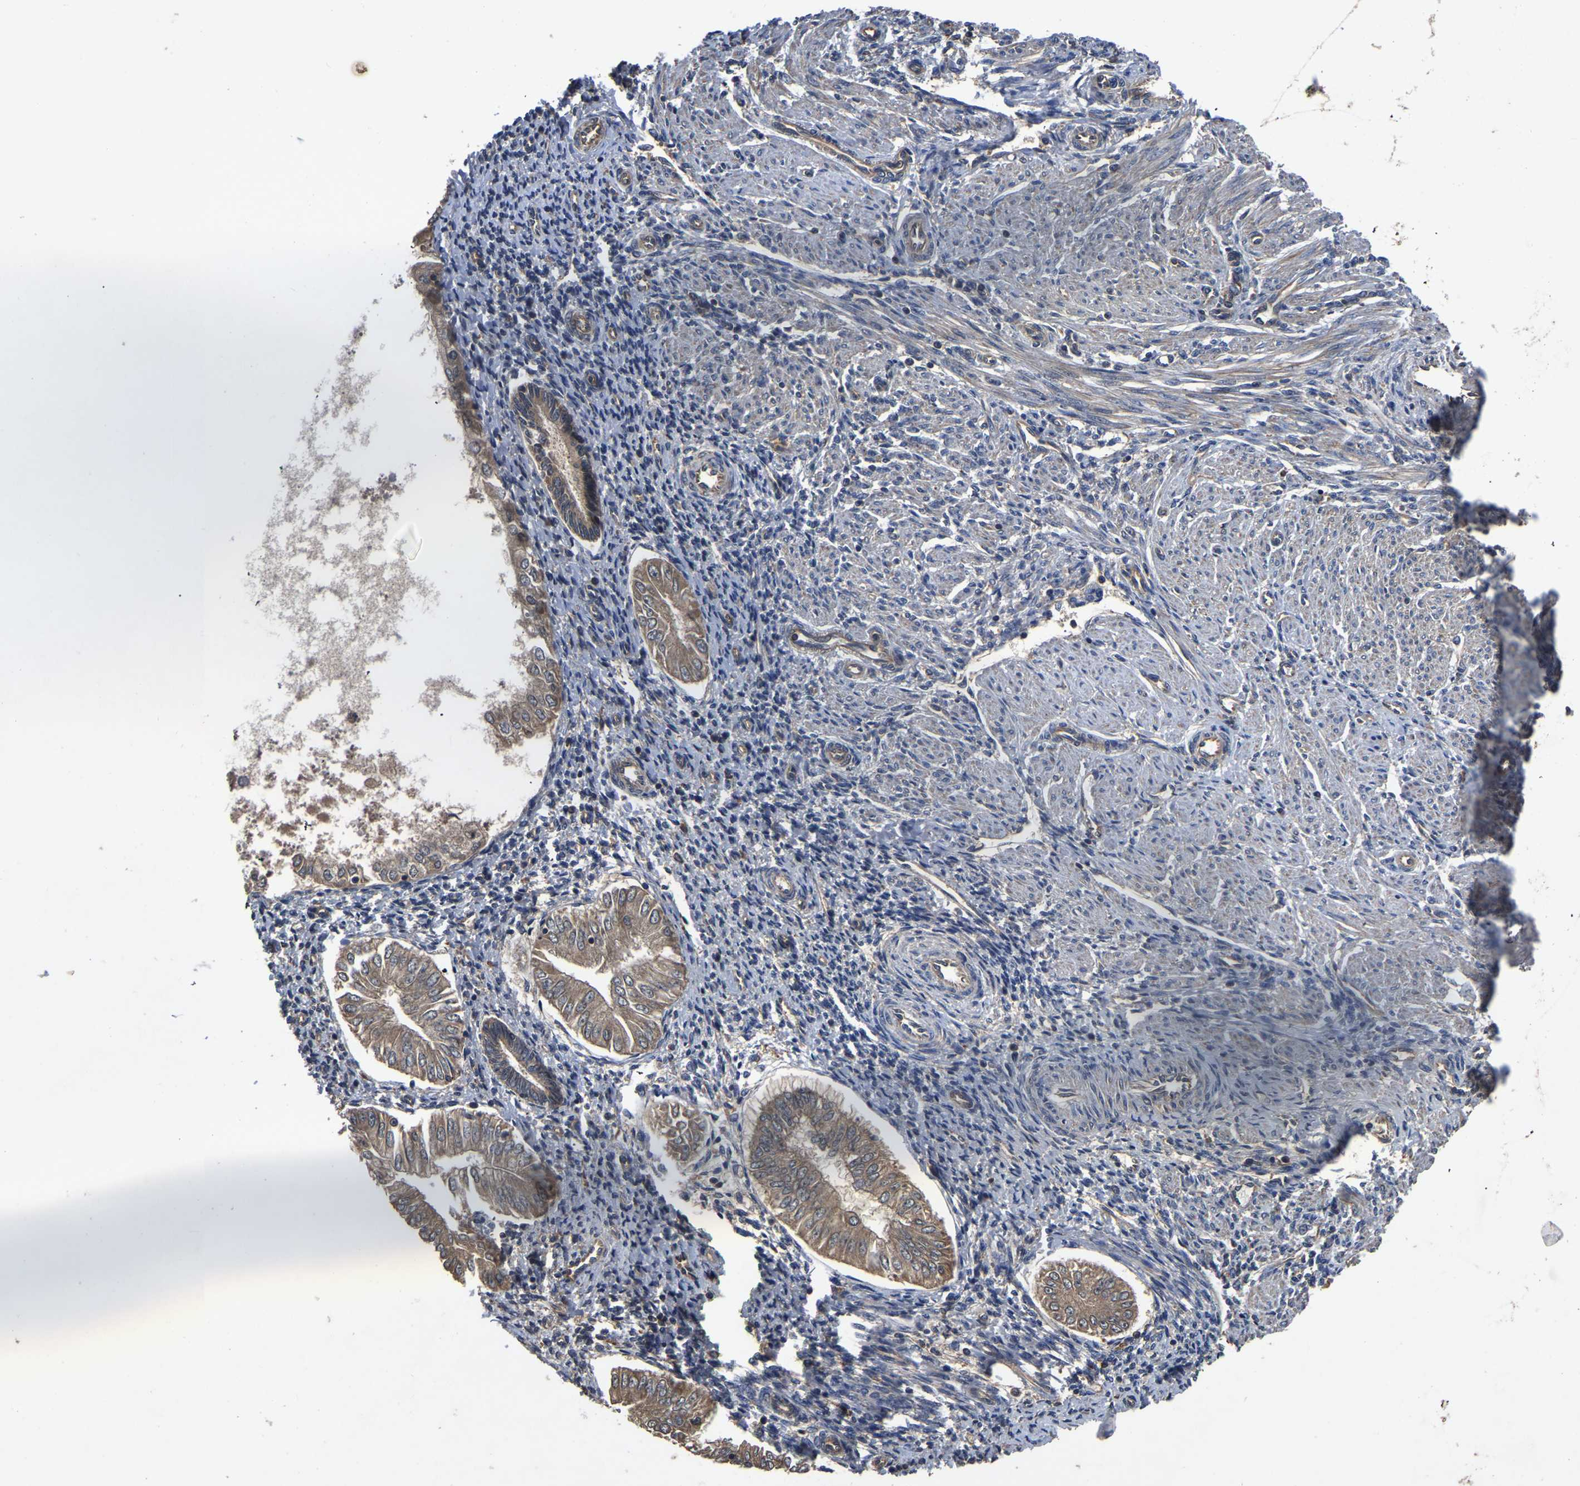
{"staining": {"intensity": "moderate", "quantity": ">75%", "location": "cytoplasmic/membranous"}, "tissue": "endometrial cancer", "cell_type": "Tumor cells", "image_type": "cancer", "snomed": [{"axis": "morphology", "description": "Adenocarcinoma, NOS"}, {"axis": "topography", "description": "Endometrium"}], "caption": "Endometrial cancer (adenocarcinoma) was stained to show a protein in brown. There is medium levels of moderate cytoplasmic/membranous positivity in approximately >75% of tumor cells. (brown staining indicates protein expression, while blue staining denotes nuclei).", "gene": "CRYZL1", "patient": {"sex": "female", "age": 53}}